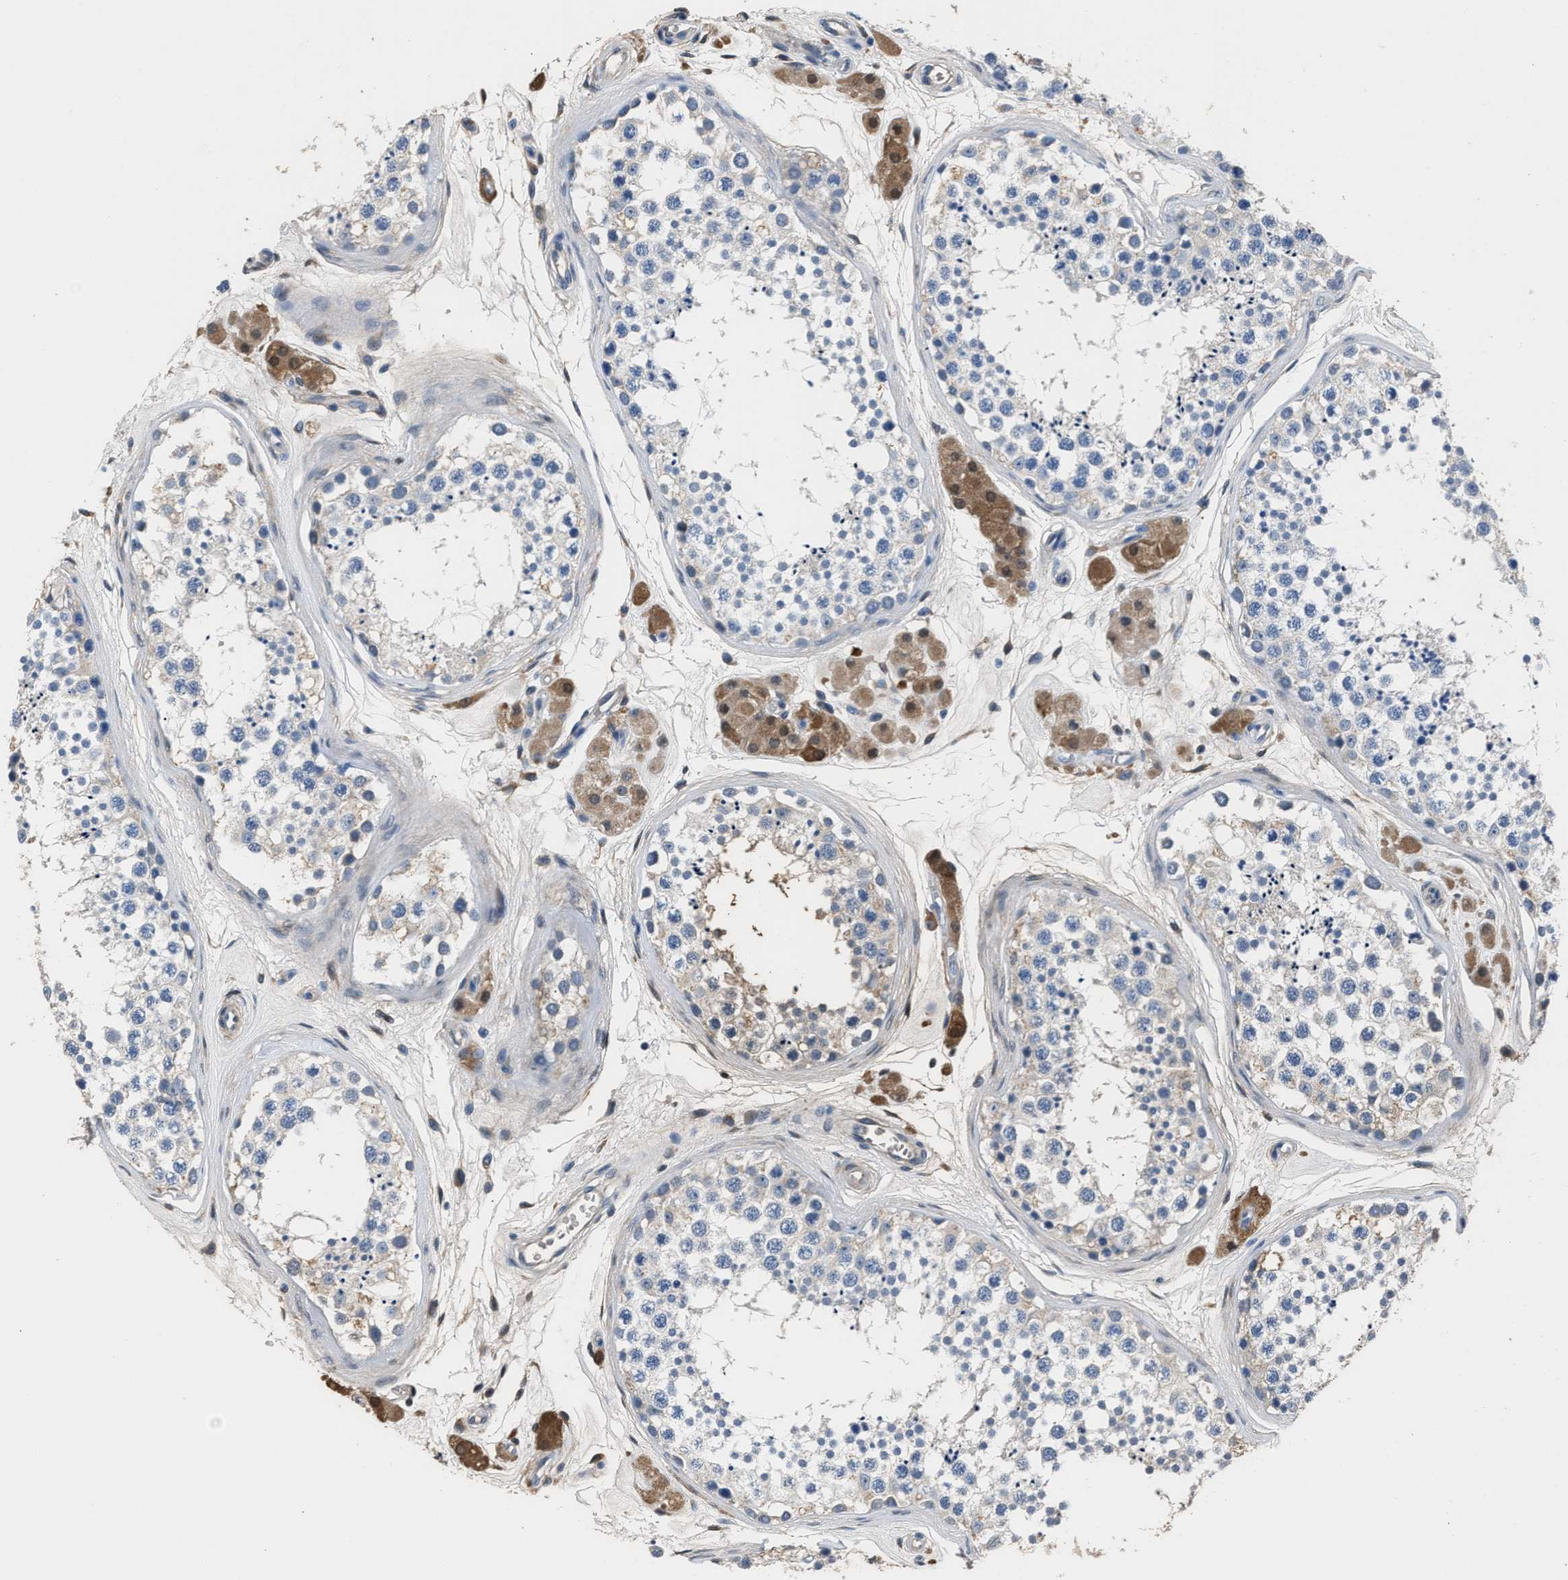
{"staining": {"intensity": "negative", "quantity": "none", "location": "none"}, "tissue": "testis", "cell_type": "Cells in seminiferous ducts", "image_type": "normal", "snomed": [{"axis": "morphology", "description": "Normal tissue, NOS"}, {"axis": "topography", "description": "Testis"}], "caption": "Micrograph shows no protein positivity in cells in seminiferous ducts of unremarkable testis. Nuclei are stained in blue.", "gene": "GSTP1", "patient": {"sex": "male", "age": 56}}